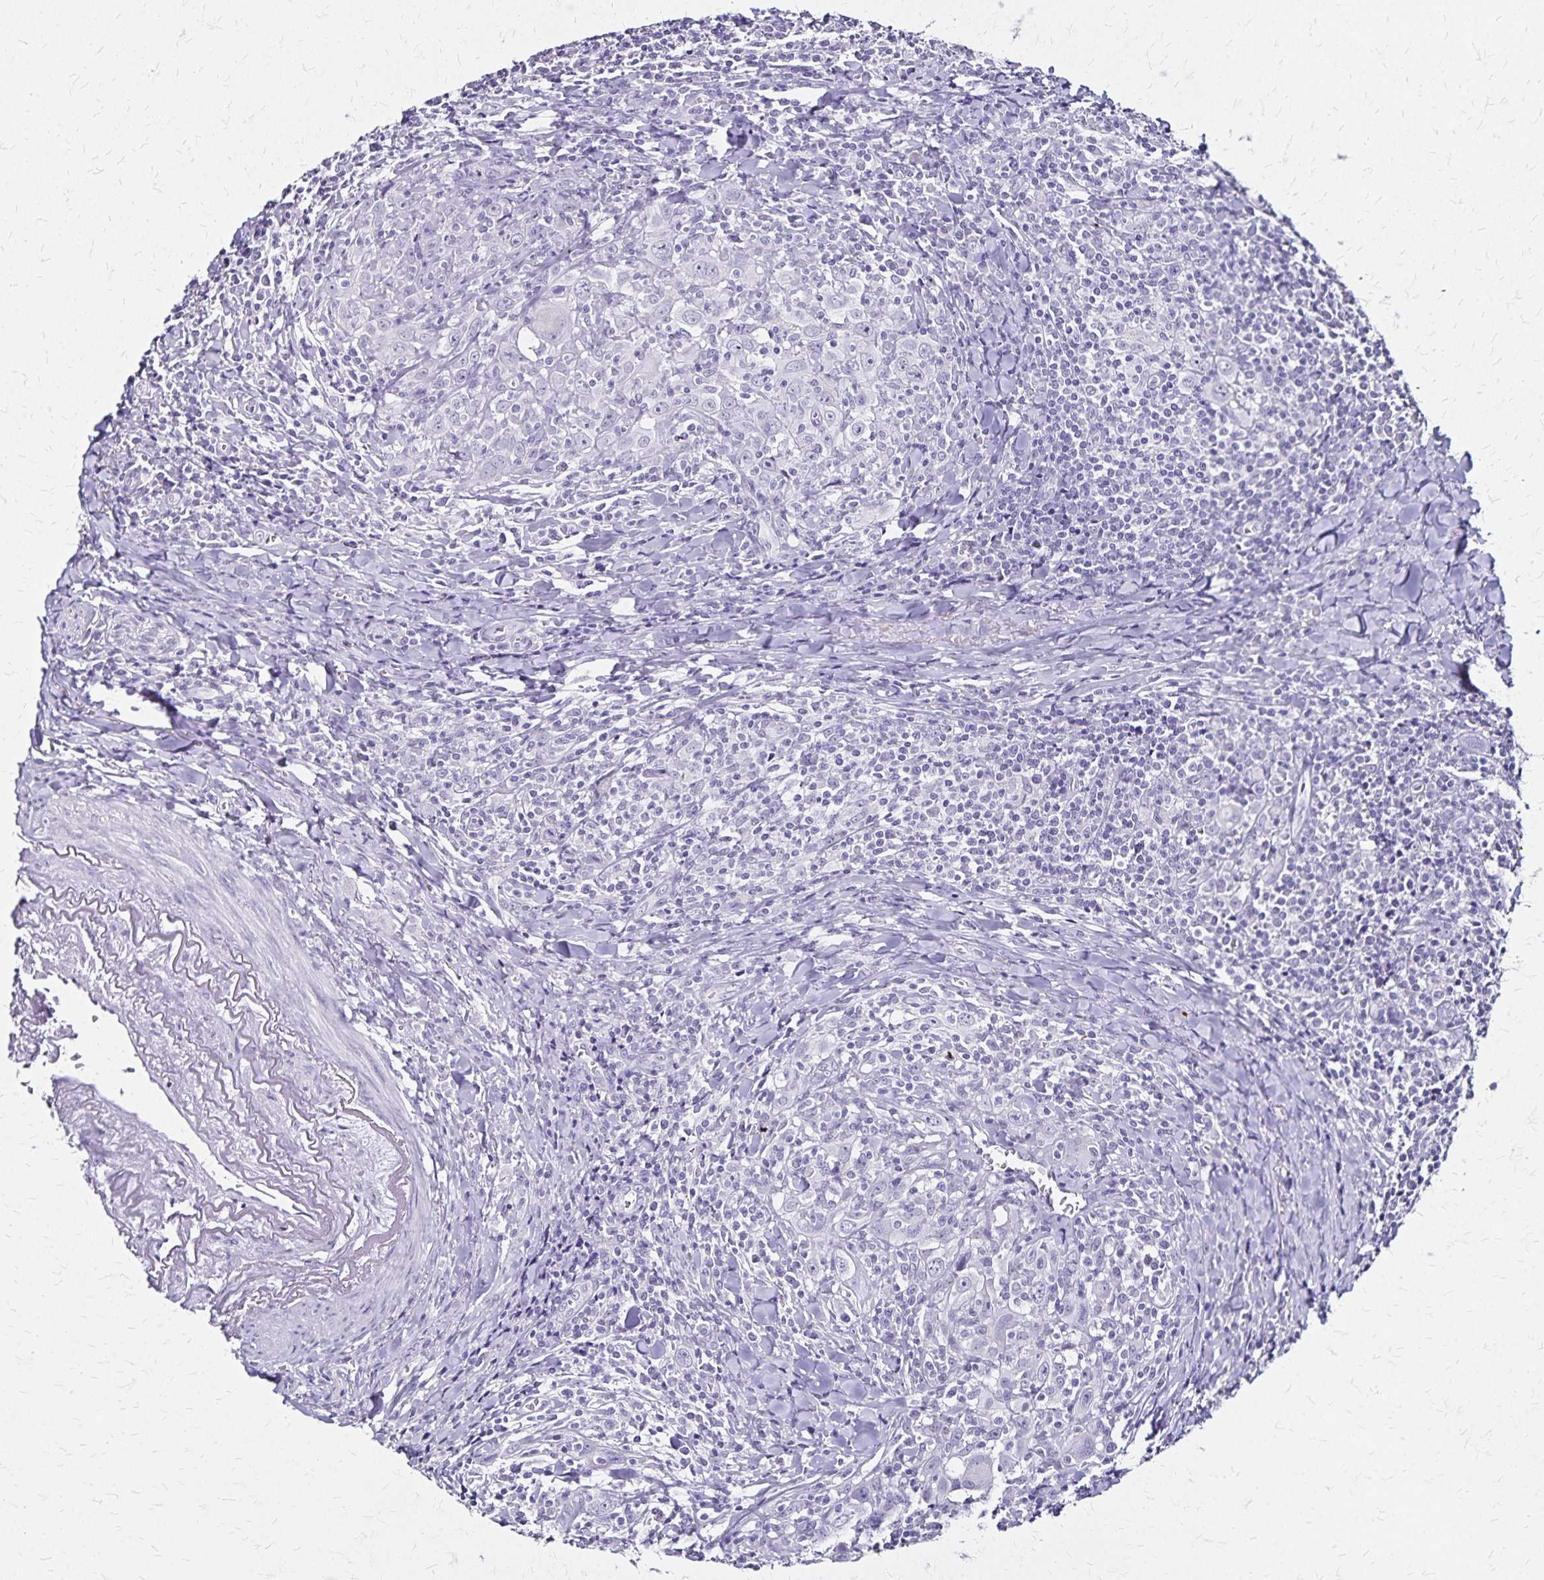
{"staining": {"intensity": "negative", "quantity": "none", "location": "none"}, "tissue": "head and neck cancer", "cell_type": "Tumor cells", "image_type": "cancer", "snomed": [{"axis": "morphology", "description": "Squamous cell carcinoma, NOS"}, {"axis": "topography", "description": "Head-Neck"}], "caption": "An immunohistochemistry (IHC) histopathology image of head and neck cancer (squamous cell carcinoma) is shown. There is no staining in tumor cells of head and neck cancer (squamous cell carcinoma).", "gene": "KRT2", "patient": {"sex": "female", "age": 95}}